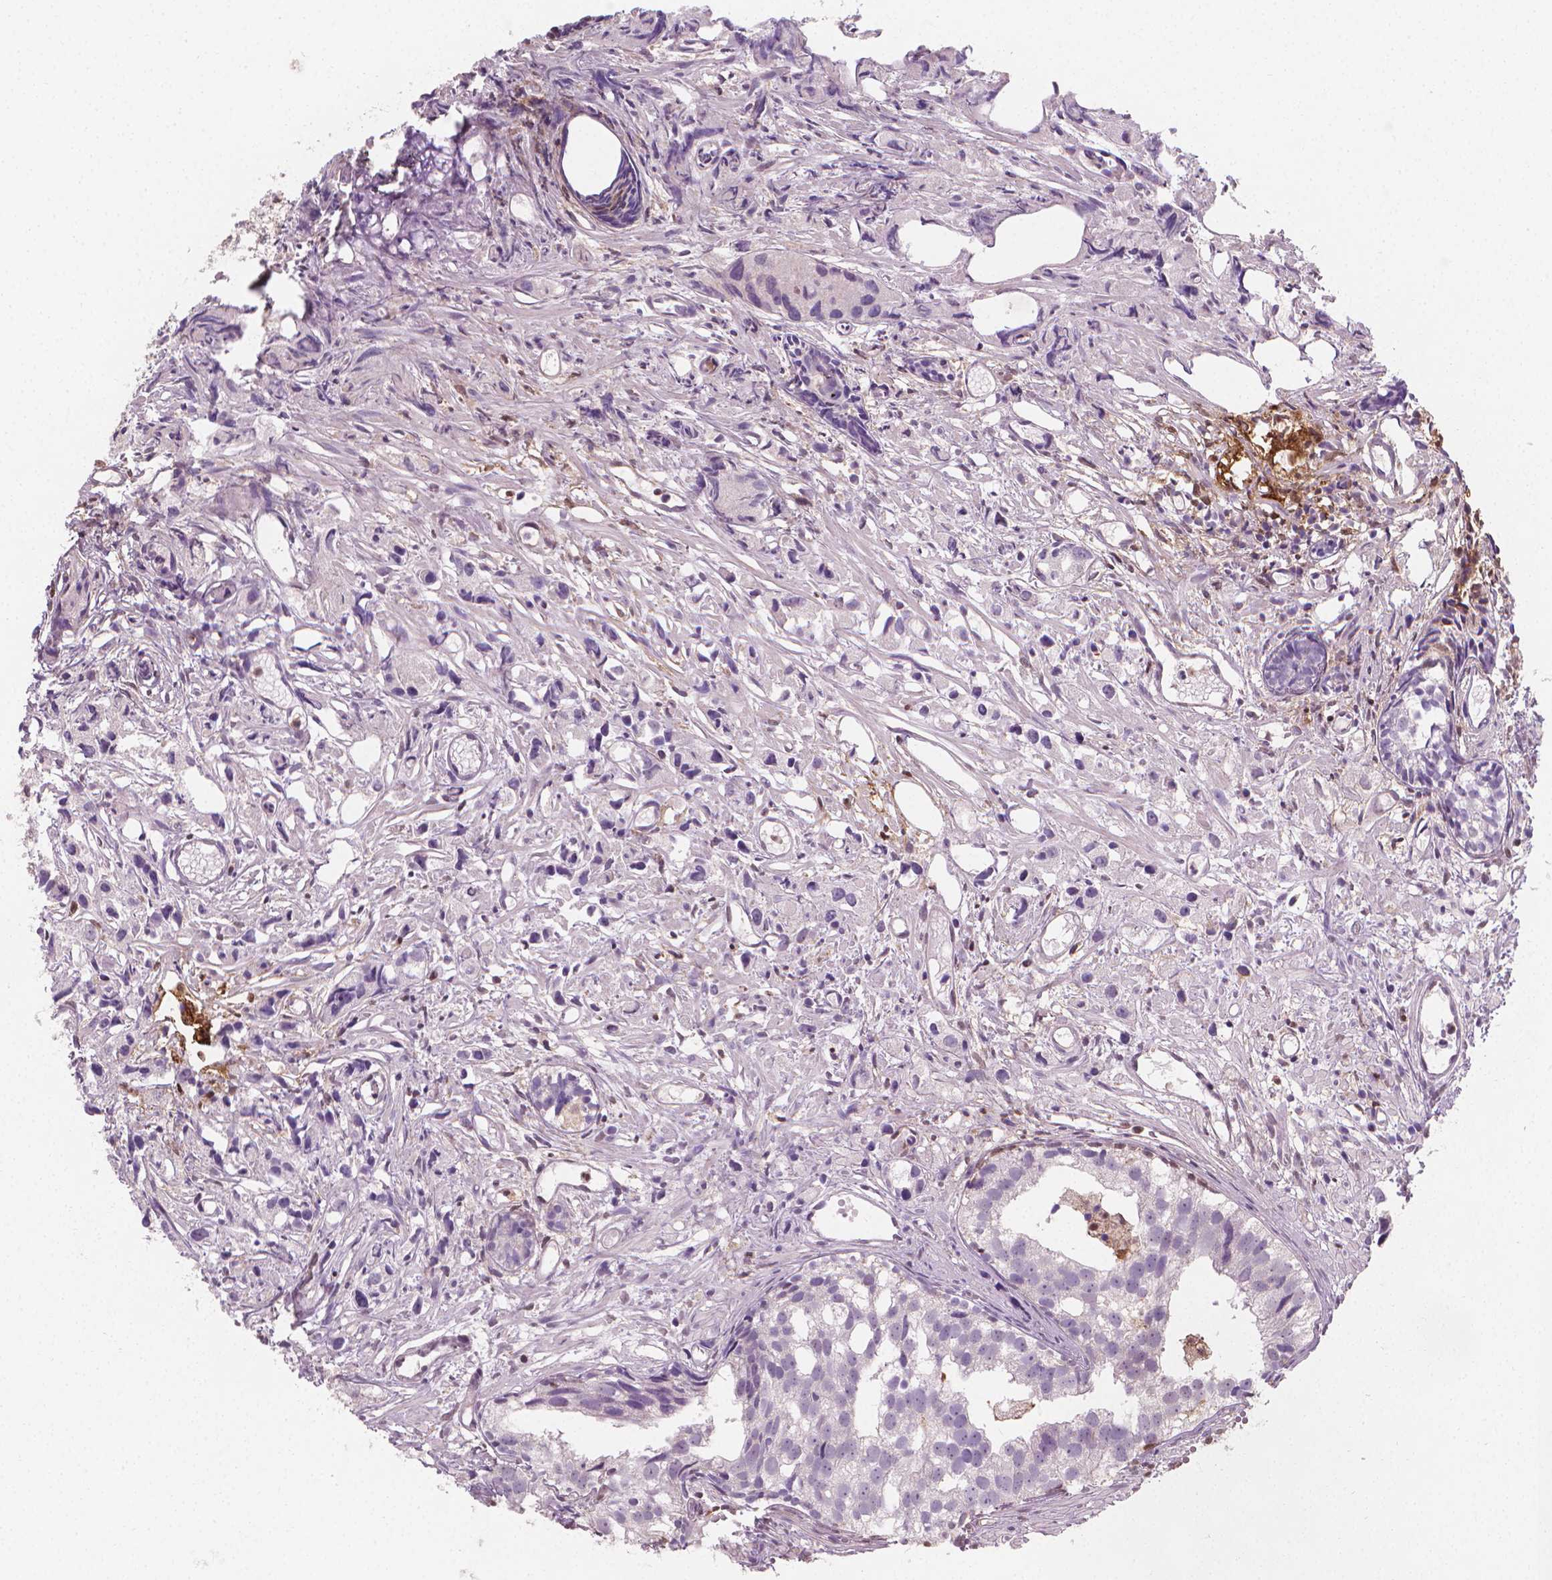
{"staining": {"intensity": "negative", "quantity": "none", "location": "none"}, "tissue": "prostate cancer", "cell_type": "Tumor cells", "image_type": "cancer", "snomed": [{"axis": "morphology", "description": "Adenocarcinoma, High grade"}, {"axis": "topography", "description": "Prostate"}], "caption": "Immunohistochemistry (IHC) of human prostate cancer (adenocarcinoma (high-grade)) demonstrates no expression in tumor cells.", "gene": "TNFAIP2", "patient": {"sex": "male", "age": 68}}